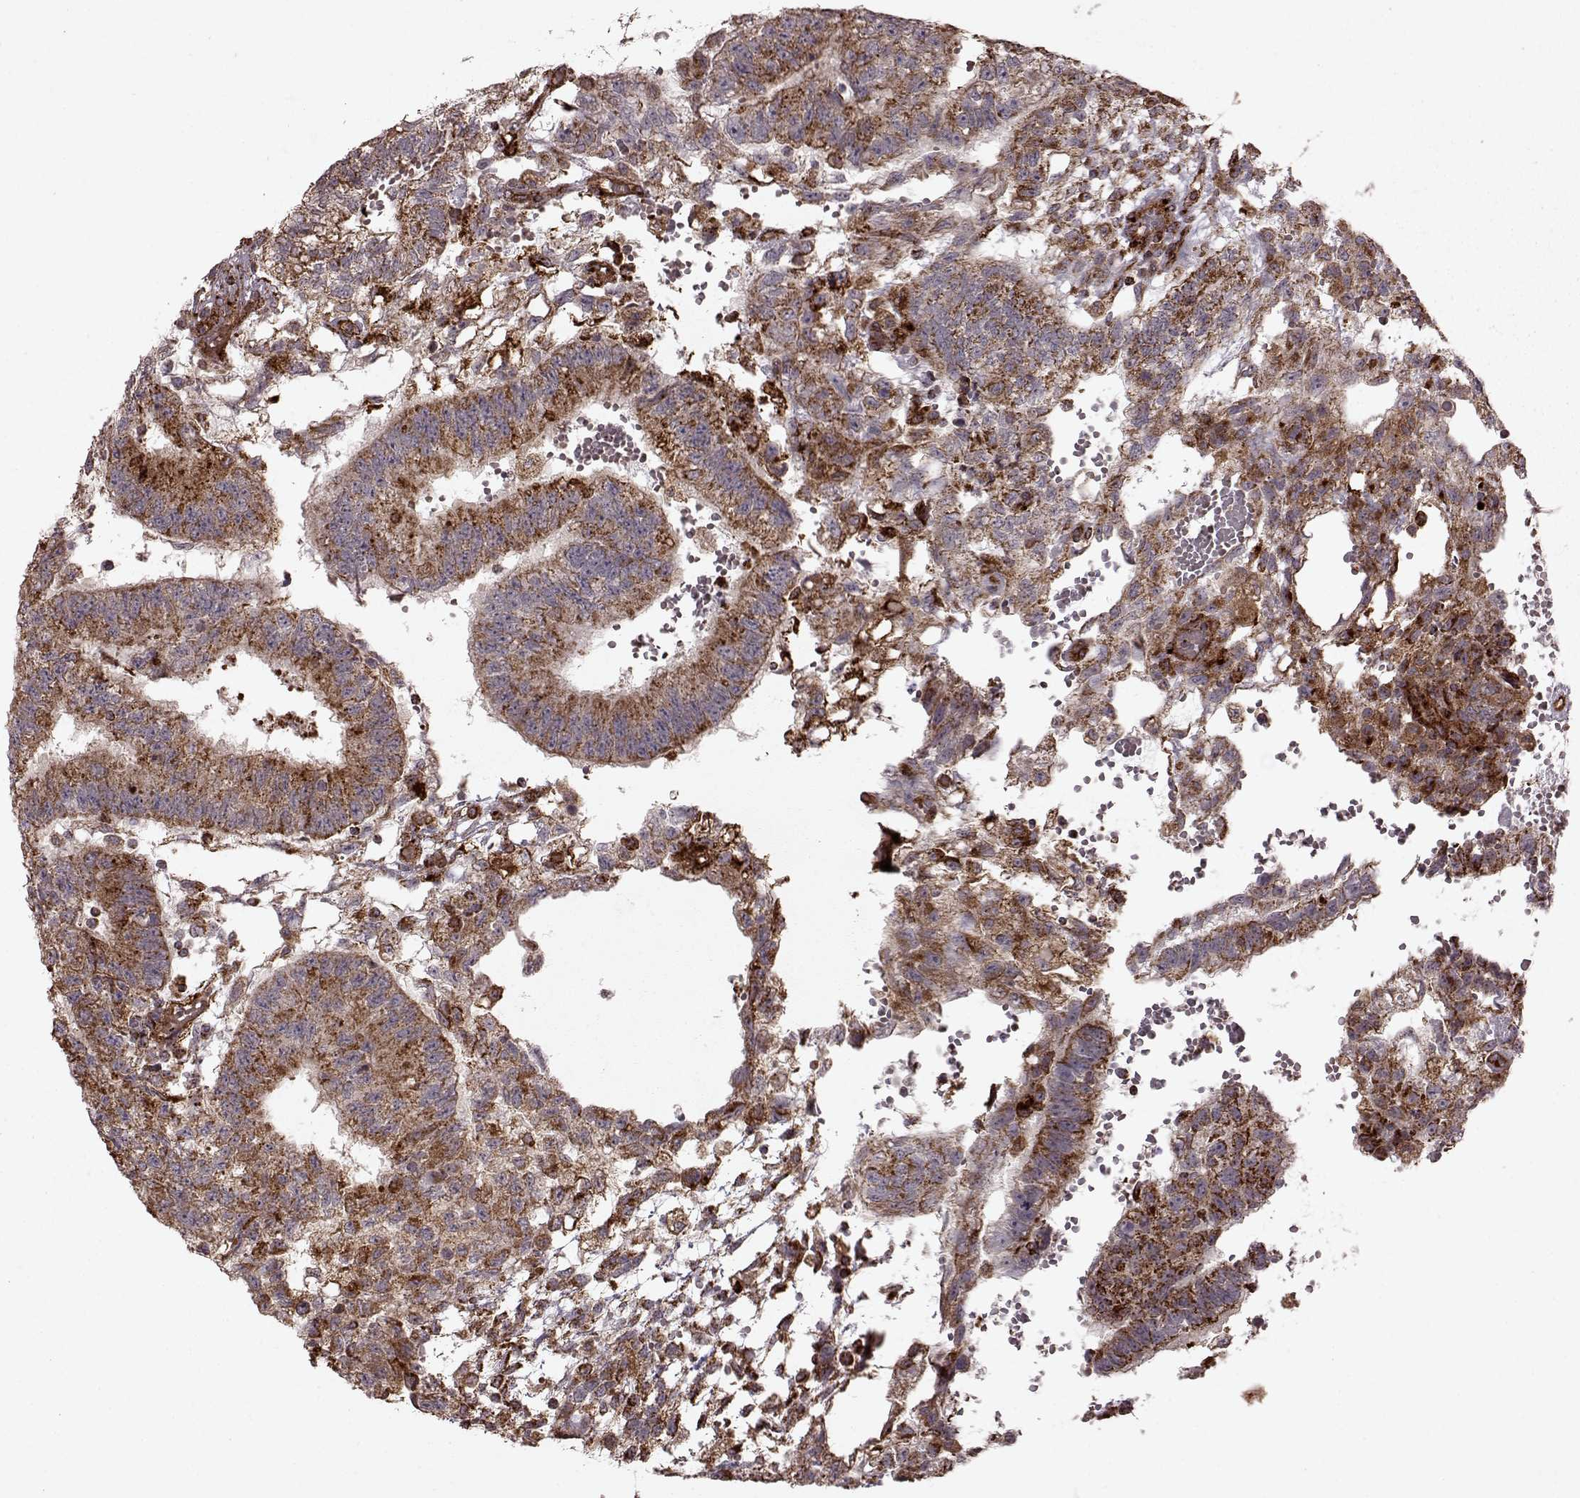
{"staining": {"intensity": "strong", "quantity": "25%-75%", "location": "cytoplasmic/membranous"}, "tissue": "testis cancer", "cell_type": "Tumor cells", "image_type": "cancer", "snomed": [{"axis": "morphology", "description": "Carcinoma, Embryonal, NOS"}, {"axis": "topography", "description": "Testis"}], "caption": "Testis embryonal carcinoma was stained to show a protein in brown. There is high levels of strong cytoplasmic/membranous positivity in about 25%-75% of tumor cells.", "gene": "FXN", "patient": {"sex": "male", "age": 32}}